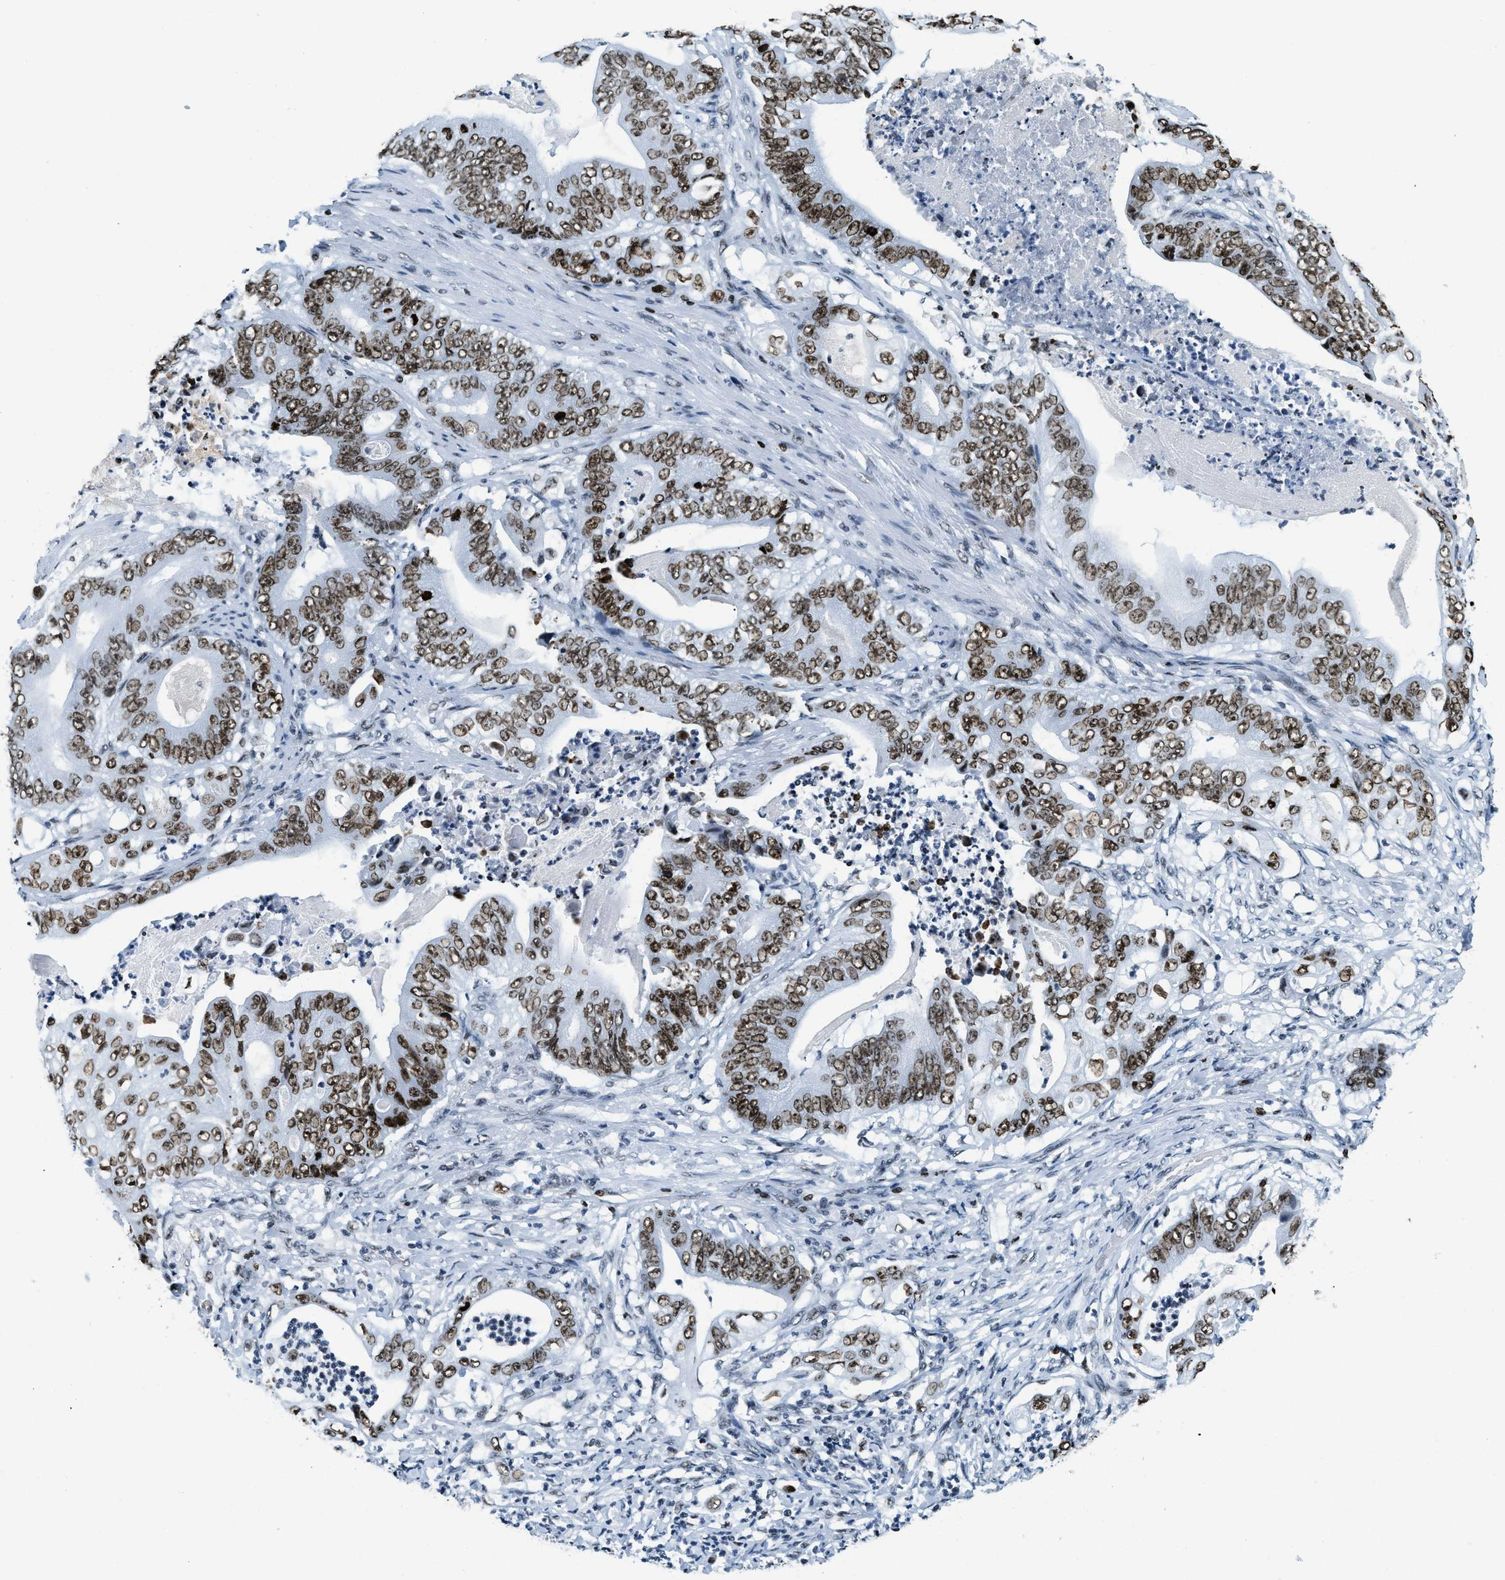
{"staining": {"intensity": "strong", "quantity": ">75%", "location": "nuclear"}, "tissue": "stomach cancer", "cell_type": "Tumor cells", "image_type": "cancer", "snomed": [{"axis": "morphology", "description": "Adenocarcinoma, NOS"}, {"axis": "topography", "description": "Stomach"}], "caption": "Immunohistochemistry (IHC) histopathology image of neoplastic tissue: stomach cancer stained using IHC reveals high levels of strong protein expression localized specifically in the nuclear of tumor cells, appearing as a nuclear brown color.", "gene": "TOP1", "patient": {"sex": "female", "age": 73}}